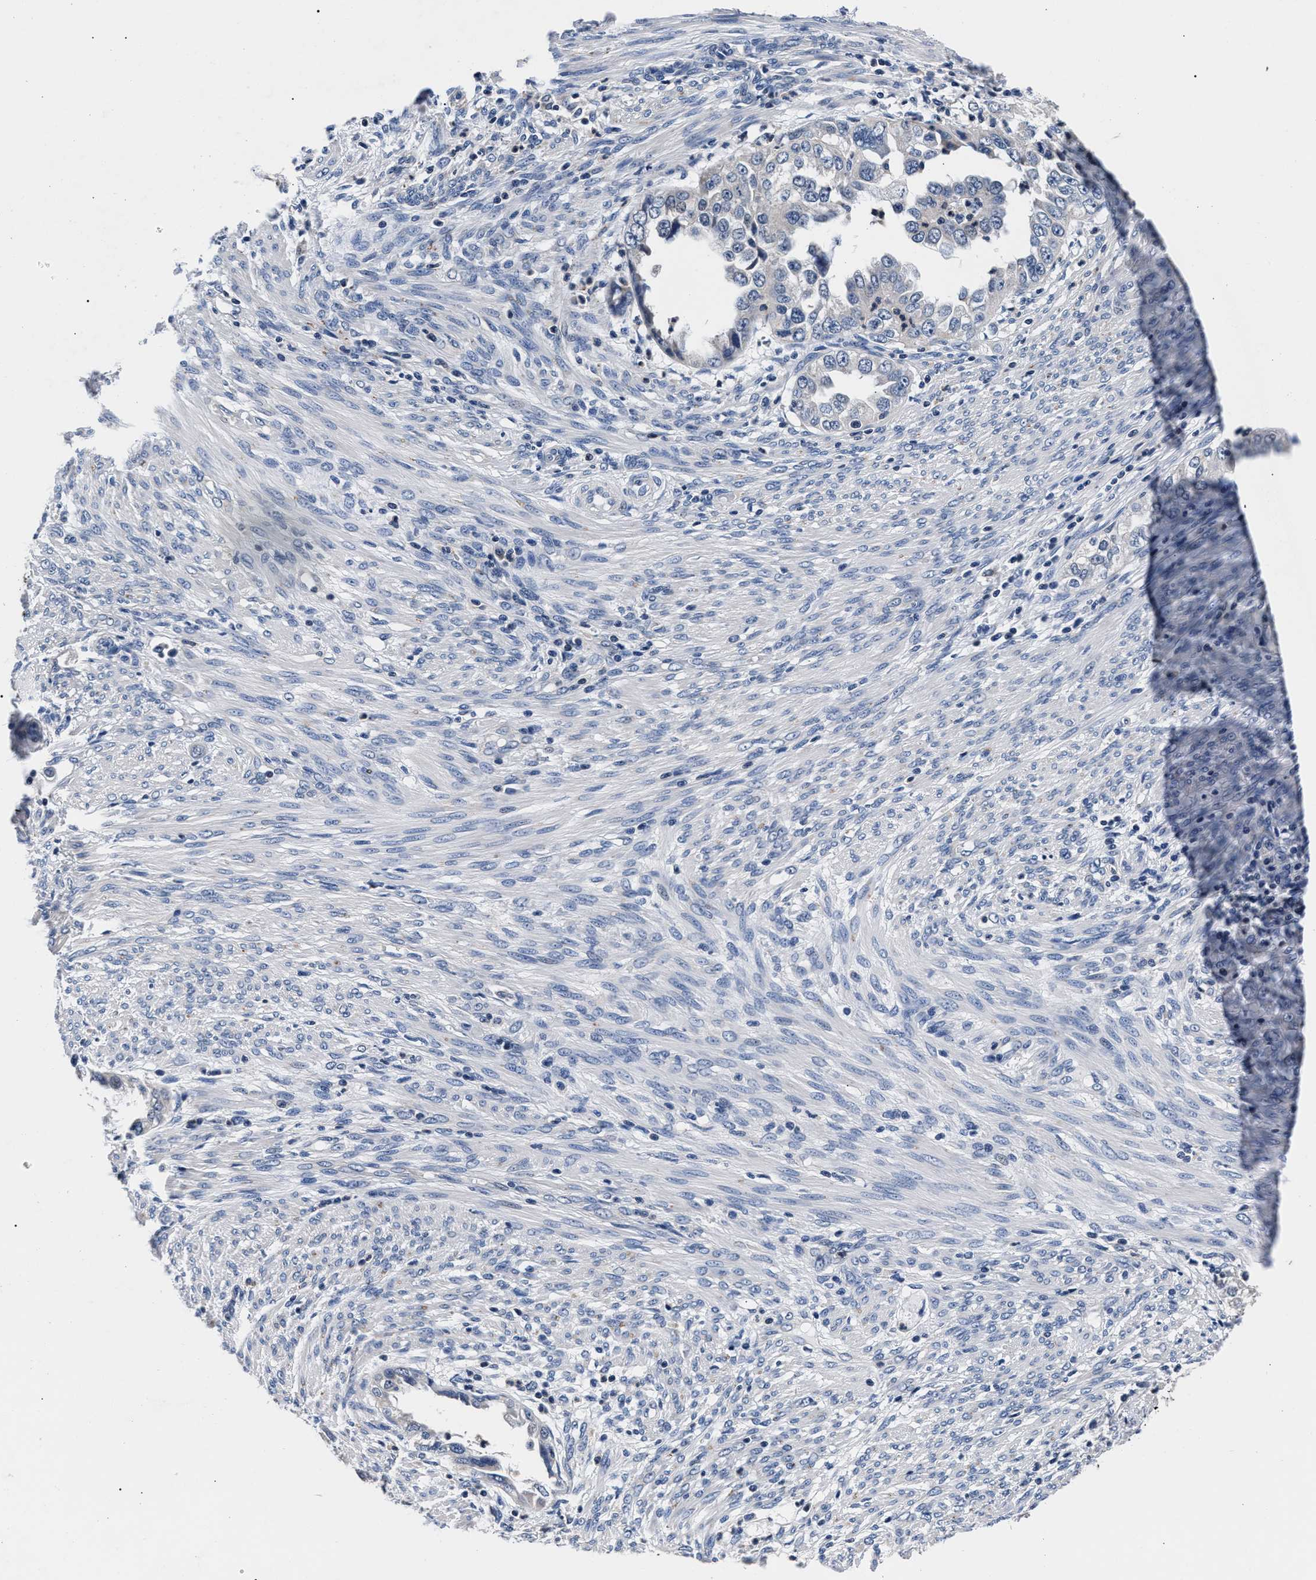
{"staining": {"intensity": "negative", "quantity": "none", "location": "none"}, "tissue": "endometrial cancer", "cell_type": "Tumor cells", "image_type": "cancer", "snomed": [{"axis": "morphology", "description": "Adenocarcinoma, NOS"}, {"axis": "topography", "description": "Endometrium"}], "caption": "Immunohistochemistry of endometrial cancer displays no expression in tumor cells.", "gene": "PHF24", "patient": {"sex": "female", "age": 85}}